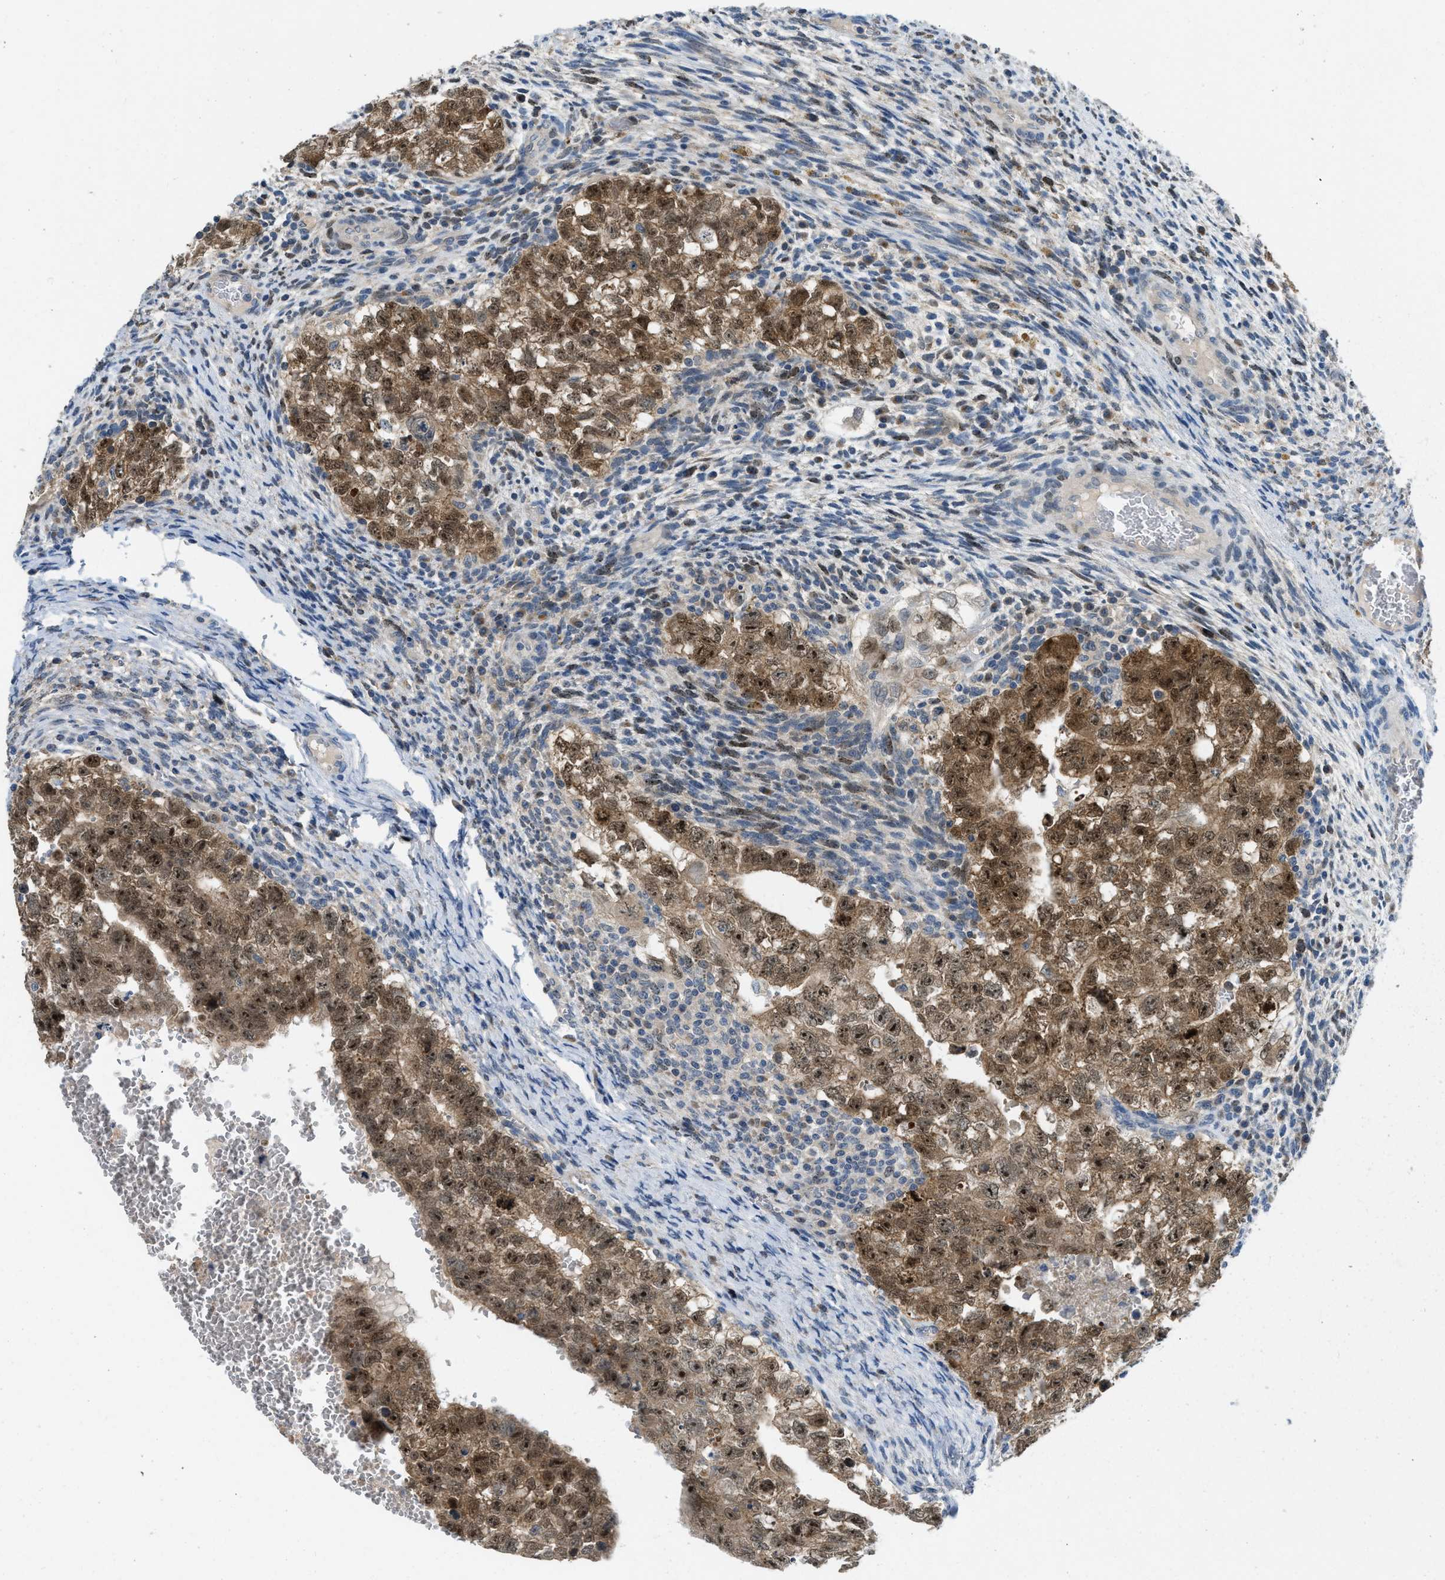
{"staining": {"intensity": "moderate", "quantity": ">75%", "location": "cytoplasmic/membranous,nuclear"}, "tissue": "testis cancer", "cell_type": "Tumor cells", "image_type": "cancer", "snomed": [{"axis": "morphology", "description": "Seminoma, NOS"}, {"axis": "morphology", "description": "Carcinoma, Embryonal, NOS"}, {"axis": "topography", "description": "Testis"}], "caption": "Immunohistochemistry (IHC) staining of testis cancer (seminoma), which shows medium levels of moderate cytoplasmic/membranous and nuclear positivity in approximately >75% of tumor cells indicating moderate cytoplasmic/membranous and nuclear protein expression. The staining was performed using DAB (3,3'-diaminobenzidine) (brown) for protein detection and nuclei were counterstained in hematoxylin (blue).", "gene": "MIS18A", "patient": {"sex": "male", "age": 38}}